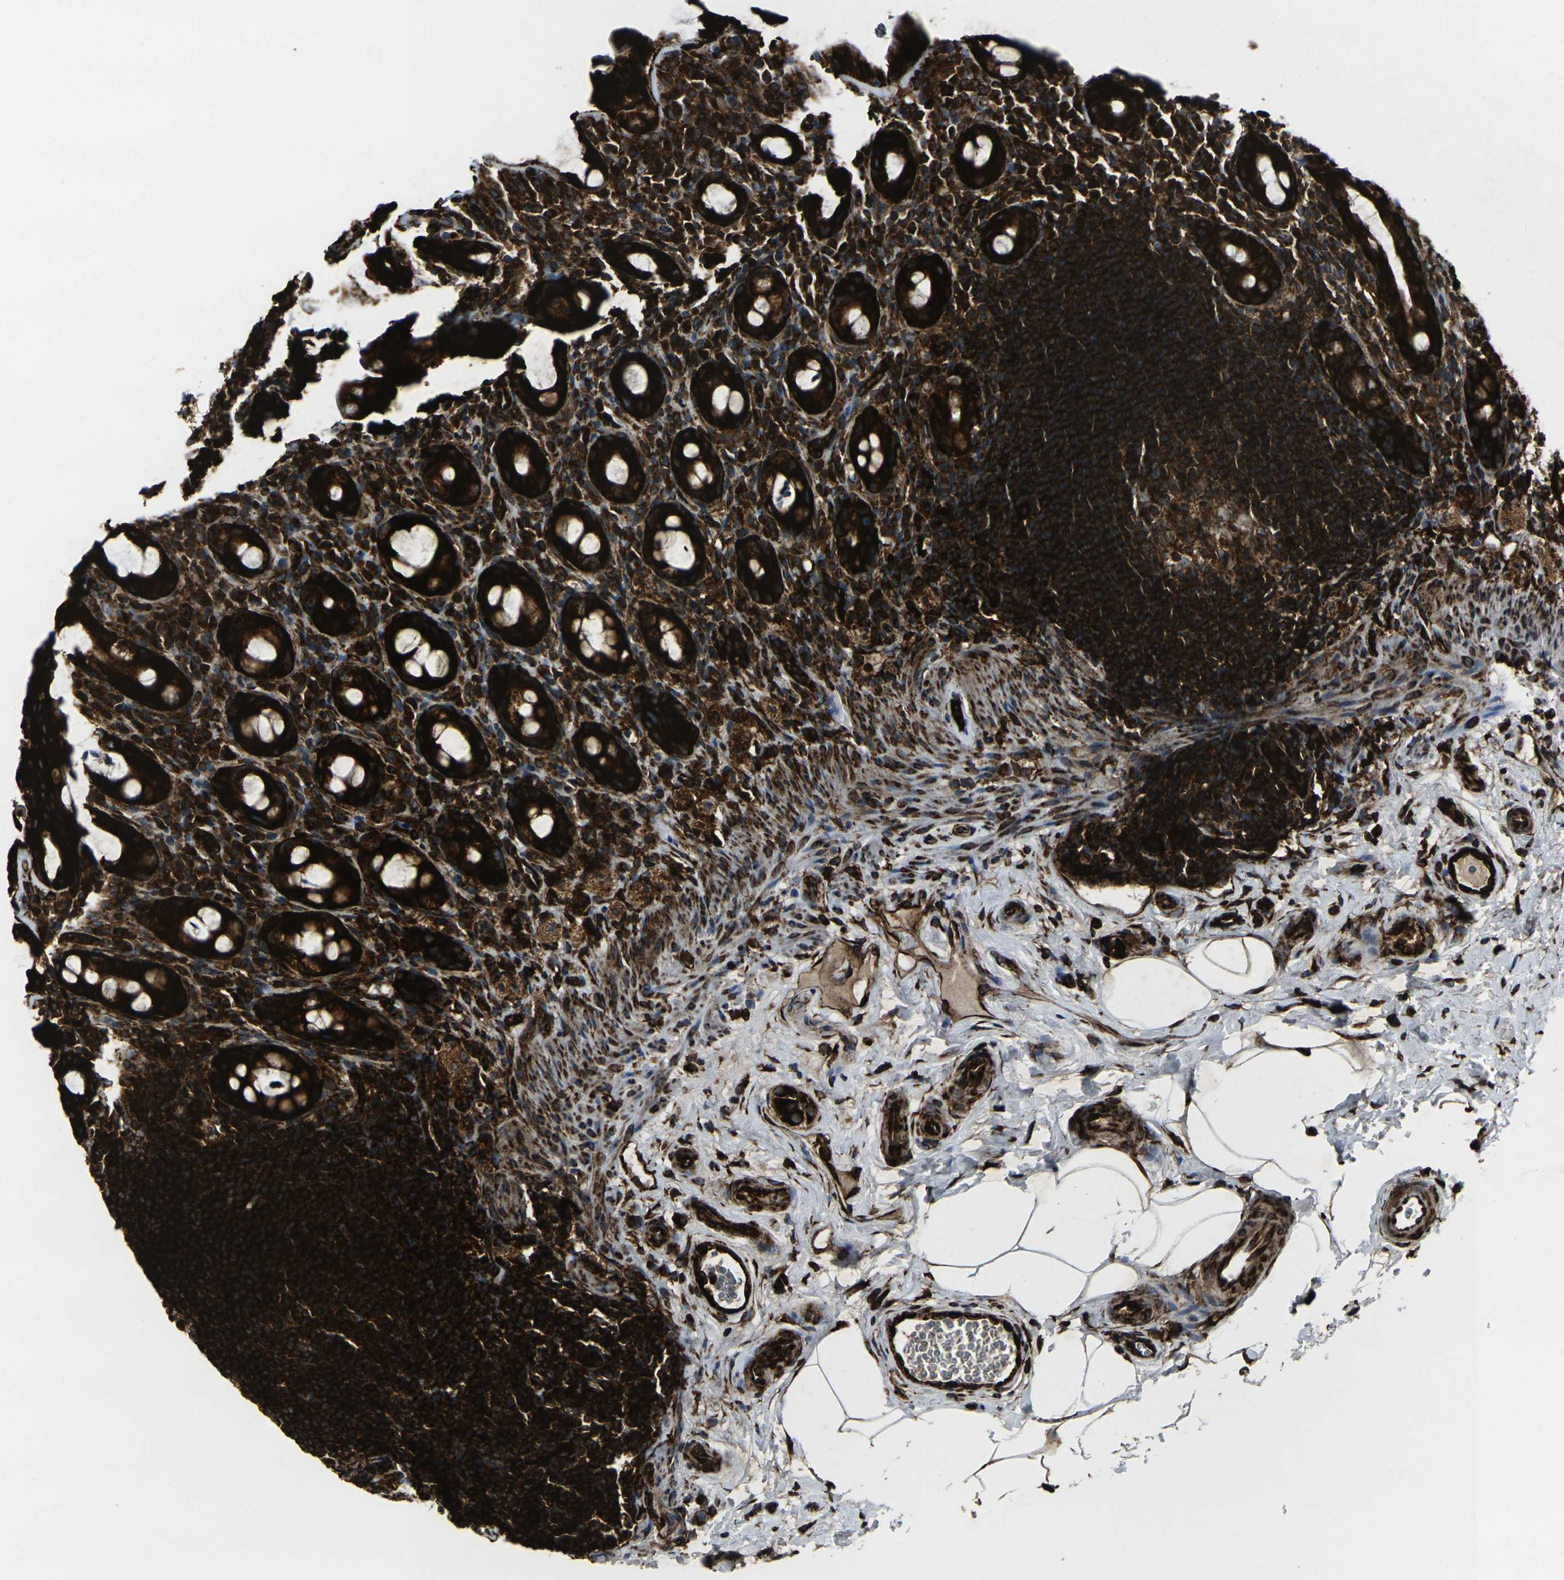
{"staining": {"intensity": "strong", "quantity": ">75%", "location": "cytoplasmic/membranous"}, "tissue": "rectum", "cell_type": "Glandular cells", "image_type": "normal", "snomed": [{"axis": "morphology", "description": "Normal tissue, NOS"}, {"axis": "topography", "description": "Rectum"}], "caption": "High-power microscopy captured an immunohistochemistry histopathology image of benign rectum, revealing strong cytoplasmic/membranous positivity in about >75% of glandular cells.", "gene": "MARCHF2", "patient": {"sex": "male", "age": 44}}